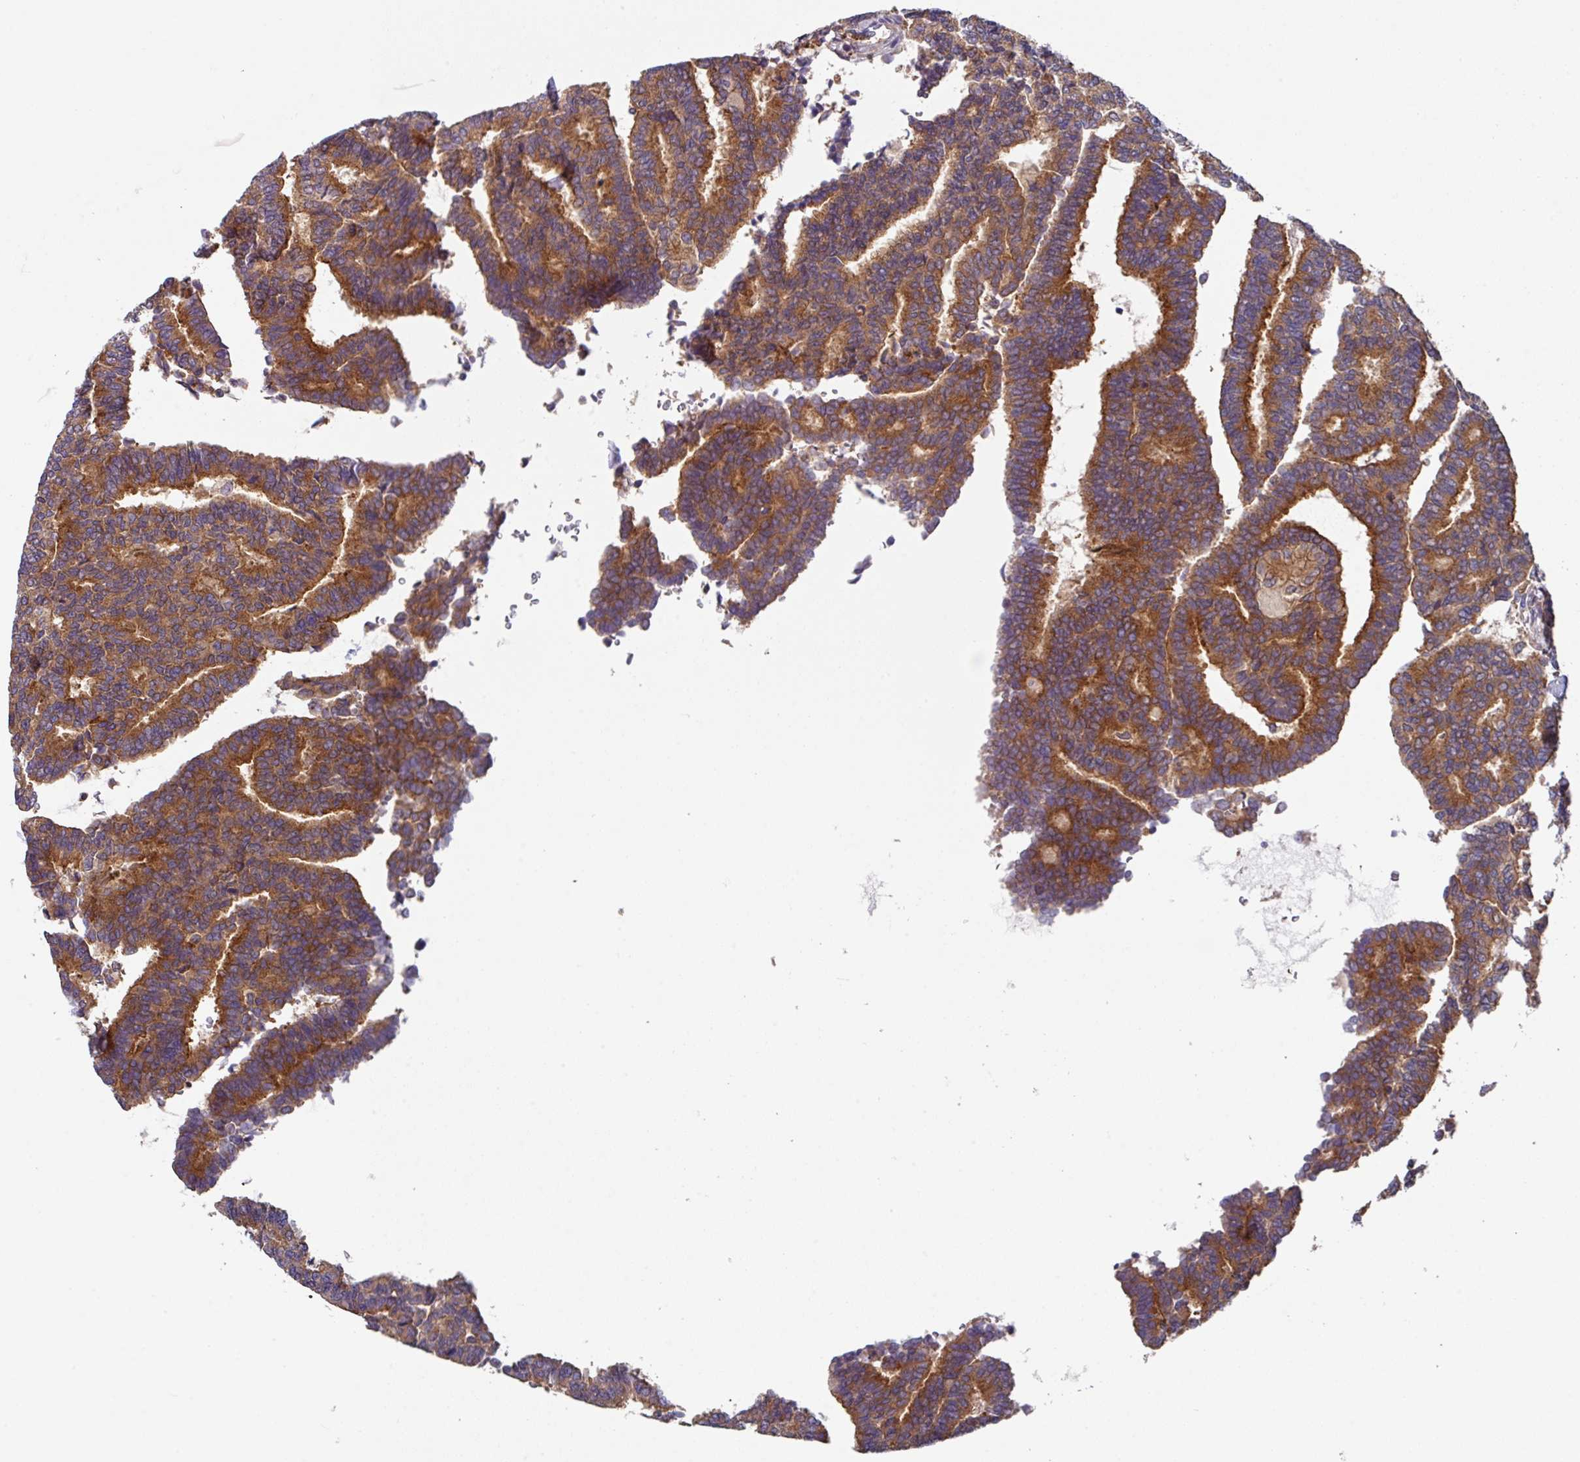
{"staining": {"intensity": "moderate", "quantity": ">75%", "location": "cytoplasmic/membranous"}, "tissue": "thyroid cancer", "cell_type": "Tumor cells", "image_type": "cancer", "snomed": [{"axis": "morphology", "description": "Papillary adenocarcinoma, NOS"}, {"axis": "topography", "description": "Thyroid gland"}], "caption": "Tumor cells display medium levels of moderate cytoplasmic/membranous positivity in about >75% of cells in thyroid papillary adenocarcinoma. (DAB (3,3'-diaminobenzidine) IHC, brown staining for protein, blue staining for nuclei).", "gene": "EIF4B", "patient": {"sex": "female", "age": 35}}